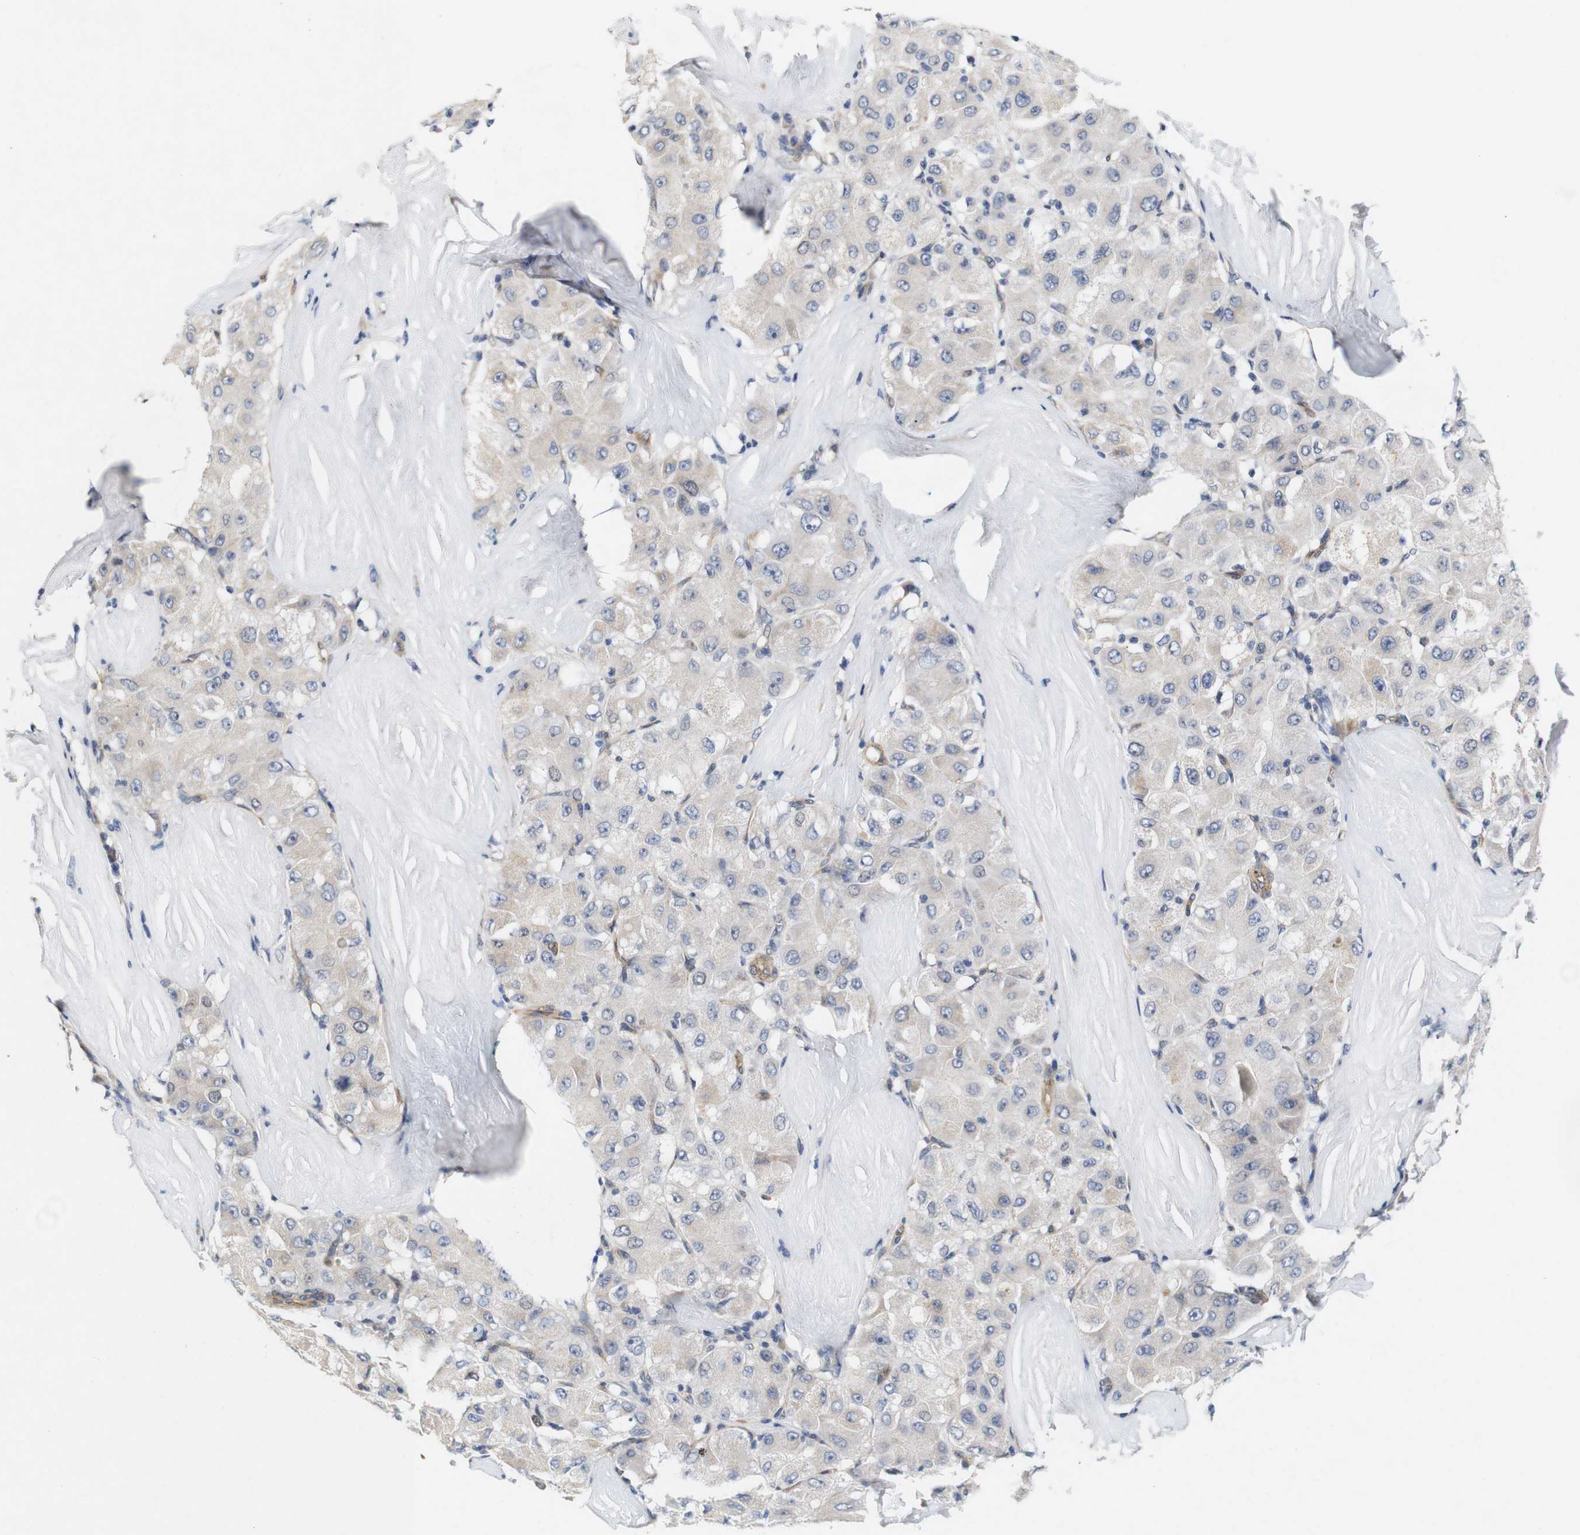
{"staining": {"intensity": "negative", "quantity": "none", "location": "none"}, "tissue": "liver cancer", "cell_type": "Tumor cells", "image_type": "cancer", "snomed": [{"axis": "morphology", "description": "Carcinoma, Hepatocellular, NOS"}, {"axis": "topography", "description": "Liver"}], "caption": "Hepatocellular carcinoma (liver) was stained to show a protein in brown. There is no significant expression in tumor cells.", "gene": "CYB561", "patient": {"sex": "male", "age": 80}}